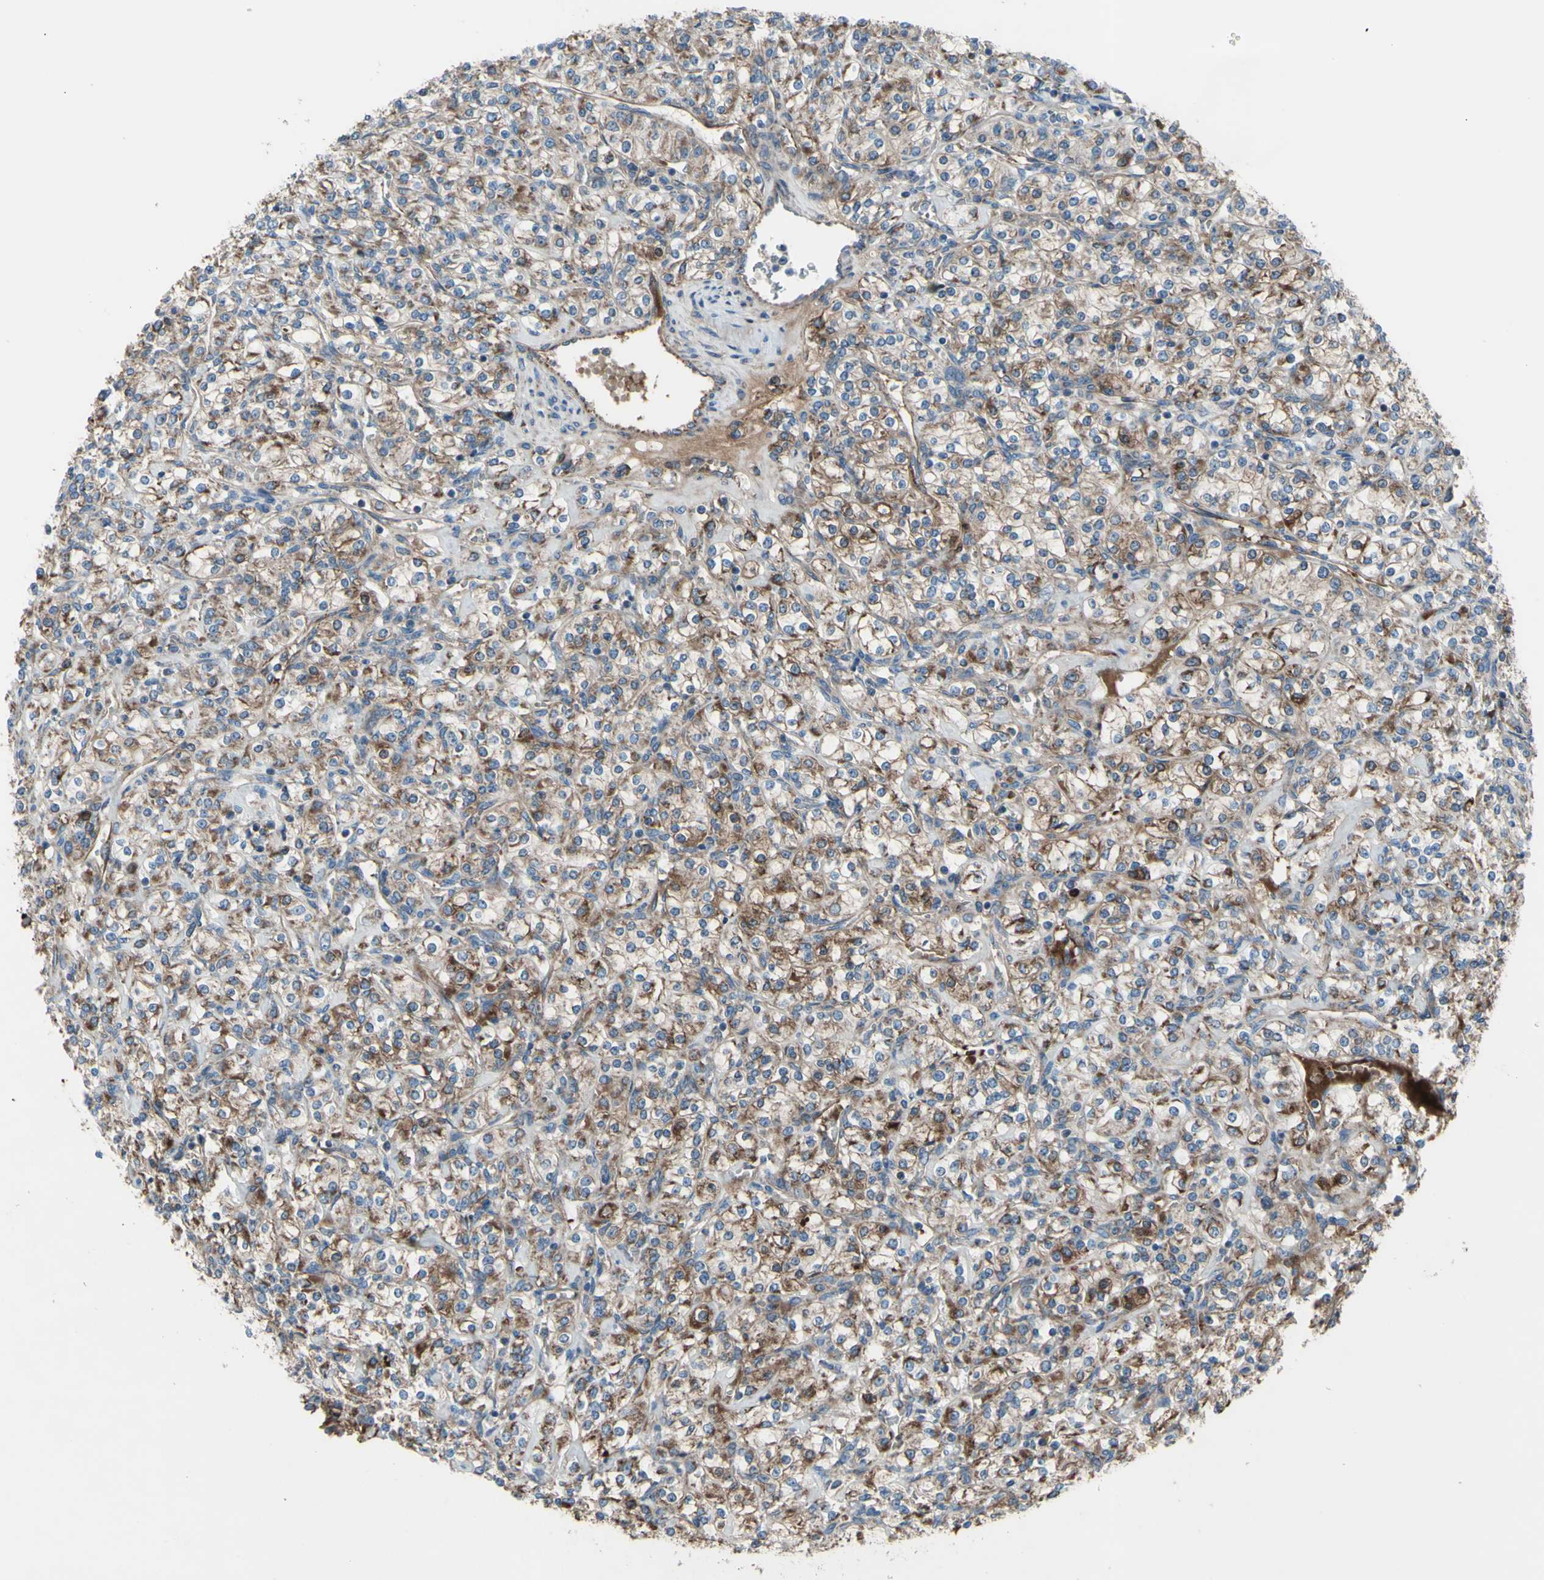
{"staining": {"intensity": "moderate", "quantity": ">75%", "location": "cytoplasmic/membranous"}, "tissue": "renal cancer", "cell_type": "Tumor cells", "image_type": "cancer", "snomed": [{"axis": "morphology", "description": "Adenocarcinoma, NOS"}, {"axis": "topography", "description": "Kidney"}], "caption": "High-magnification brightfield microscopy of renal cancer (adenocarcinoma) stained with DAB (brown) and counterstained with hematoxylin (blue). tumor cells exhibit moderate cytoplasmic/membranous expression is identified in about>75% of cells.", "gene": "EMC7", "patient": {"sex": "male", "age": 77}}